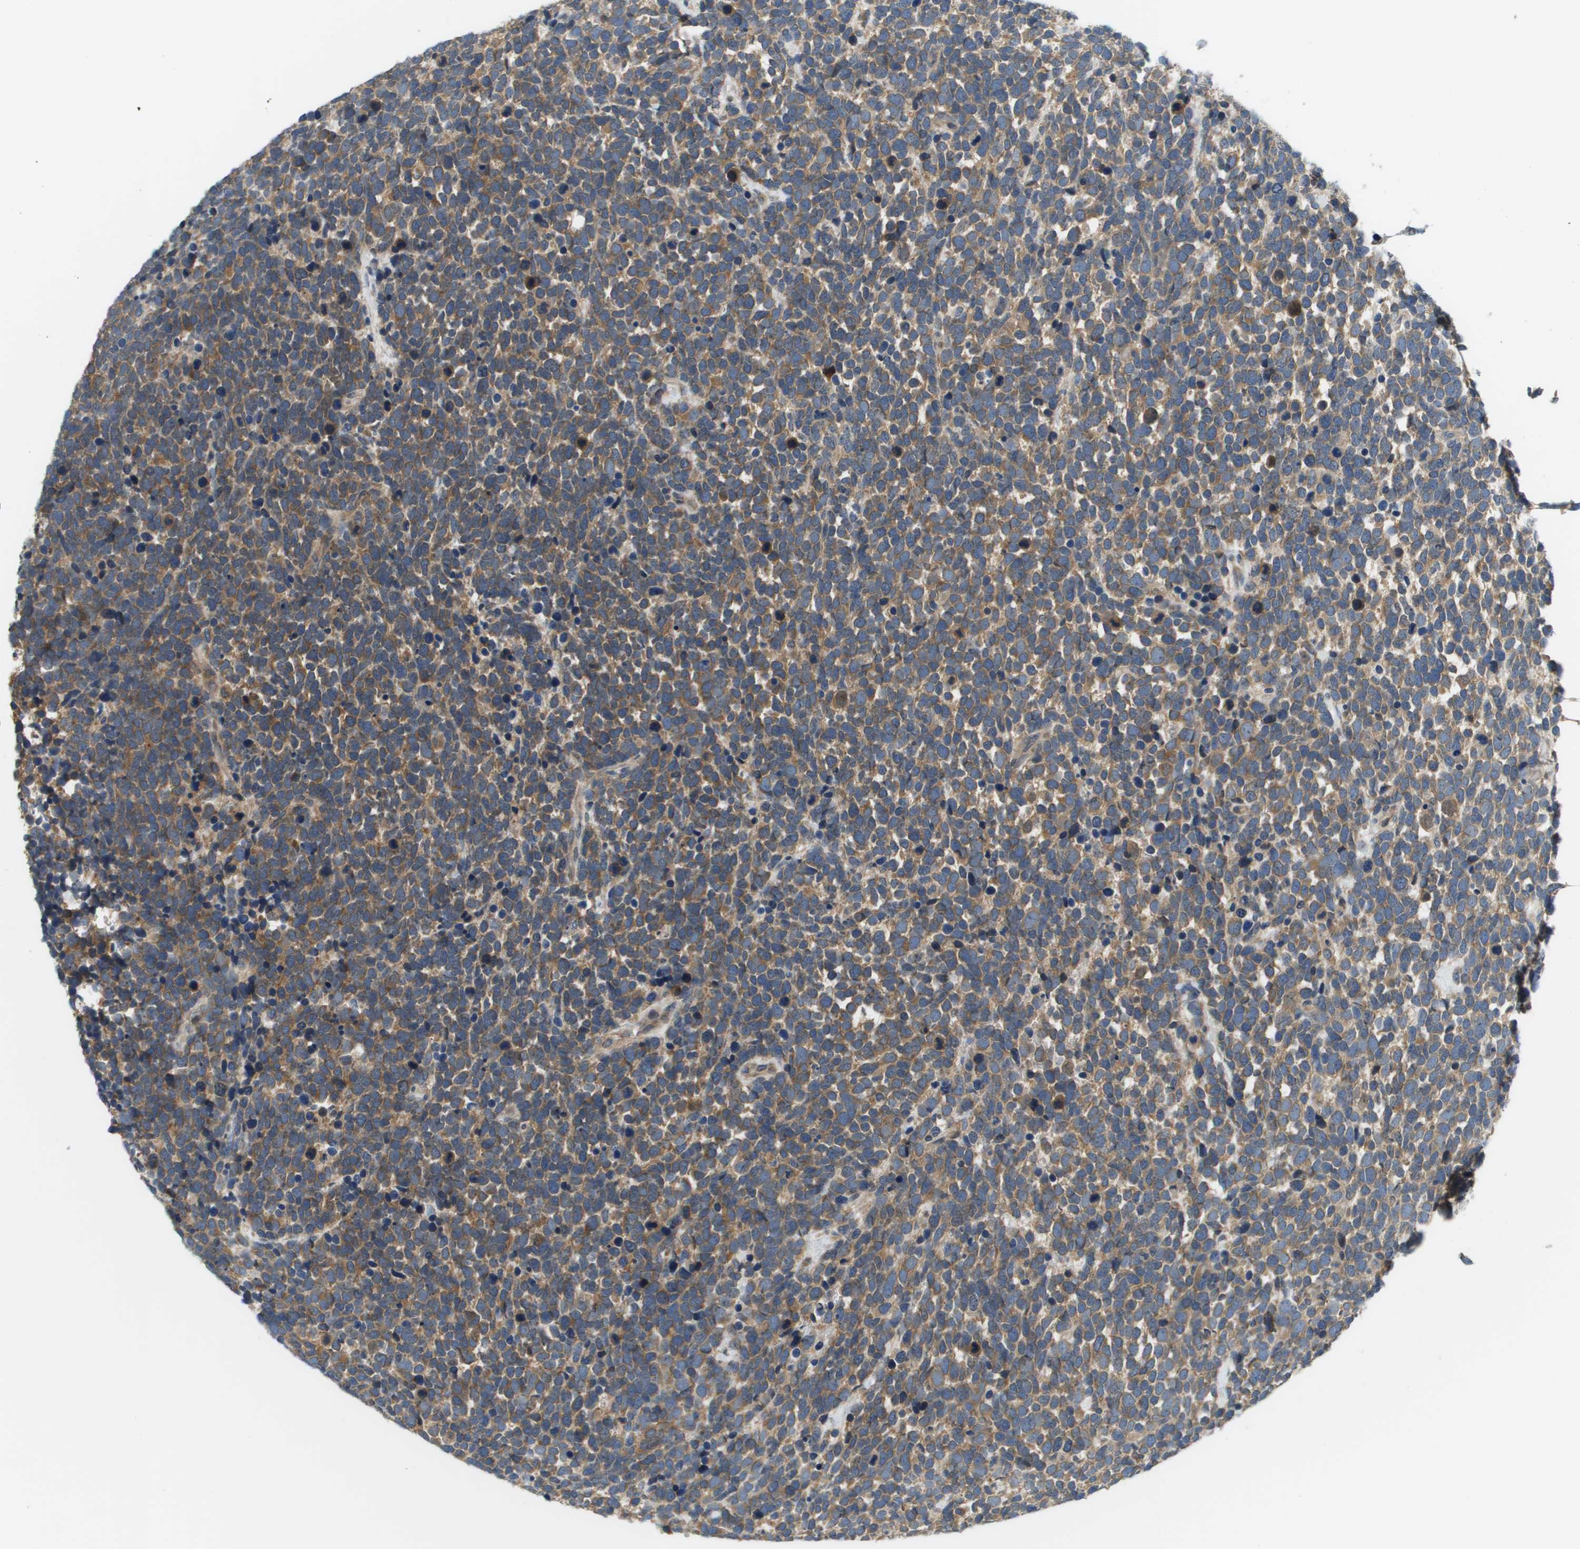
{"staining": {"intensity": "moderate", "quantity": ">75%", "location": "cytoplasmic/membranous"}, "tissue": "urothelial cancer", "cell_type": "Tumor cells", "image_type": "cancer", "snomed": [{"axis": "morphology", "description": "Urothelial carcinoma, High grade"}, {"axis": "topography", "description": "Urinary bladder"}], "caption": "Human urothelial carcinoma (high-grade) stained for a protein (brown) exhibits moderate cytoplasmic/membranous positive positivity in approximately >75% of tumor cells.", "gene": "SLC25A20", "patient": {"sex": "female", "age": 82}}